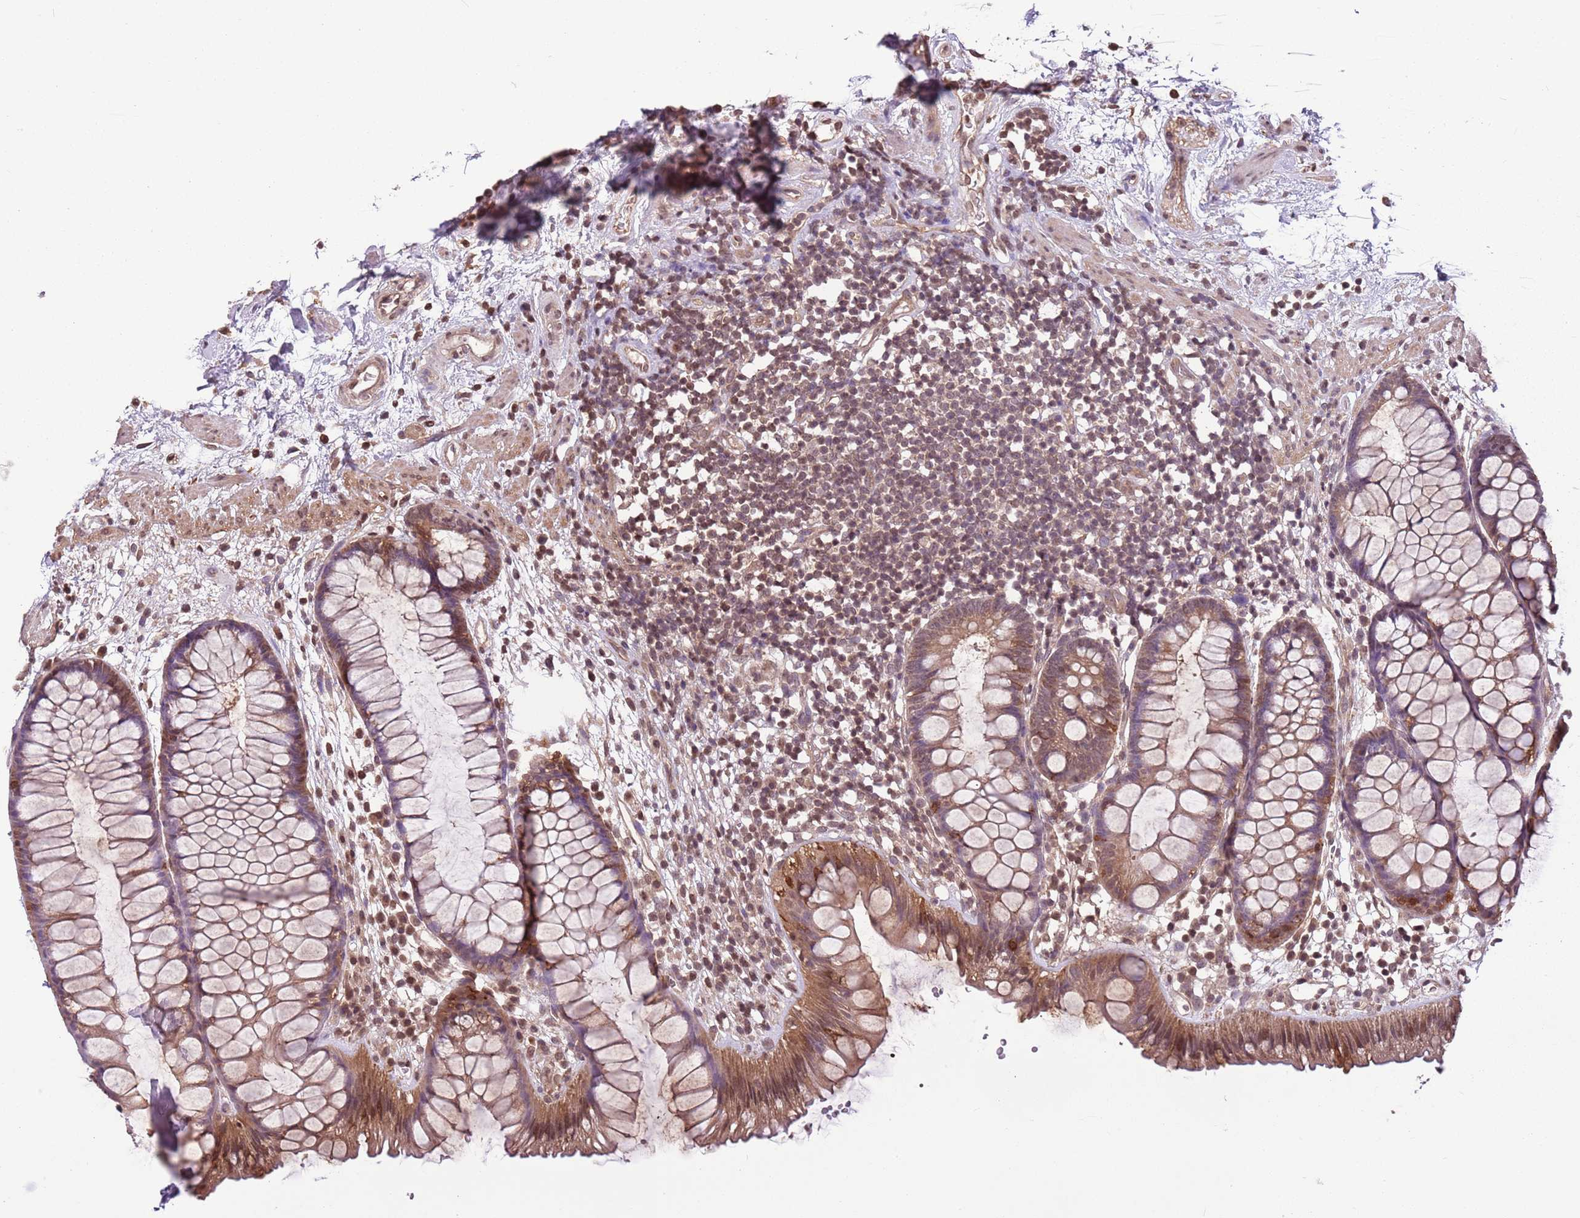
{"staining": {"intensity": "moderate", "quantity": ">75%", "location": "cytoplasmic/membranous,nuclear"}, "tissue": "rectum", "cell_type": "Glandular cells", "image_type": "normal", "snomed": [{"axis": "morphology", "description": "Normal tissue, NOS"}, {"axis": "topography", "description": "Rectum"}], "caption": "Immunohistochemistry staining of normal rectum, which exhibits medium levels of moderate cytoplasmic/membranous,nuclear staining in approximately >75% of glandular cells indicating moderate cytoplasmic/membranous,nuclear protein expression. The staining was performed using DAB (3,3'-diaminobenzidine) (brown) for protein detection and nuclei were counterstained in hematoxylin (blue).", "gene": "CAPN9", "patient": {"sex": "male", "age": 51}}